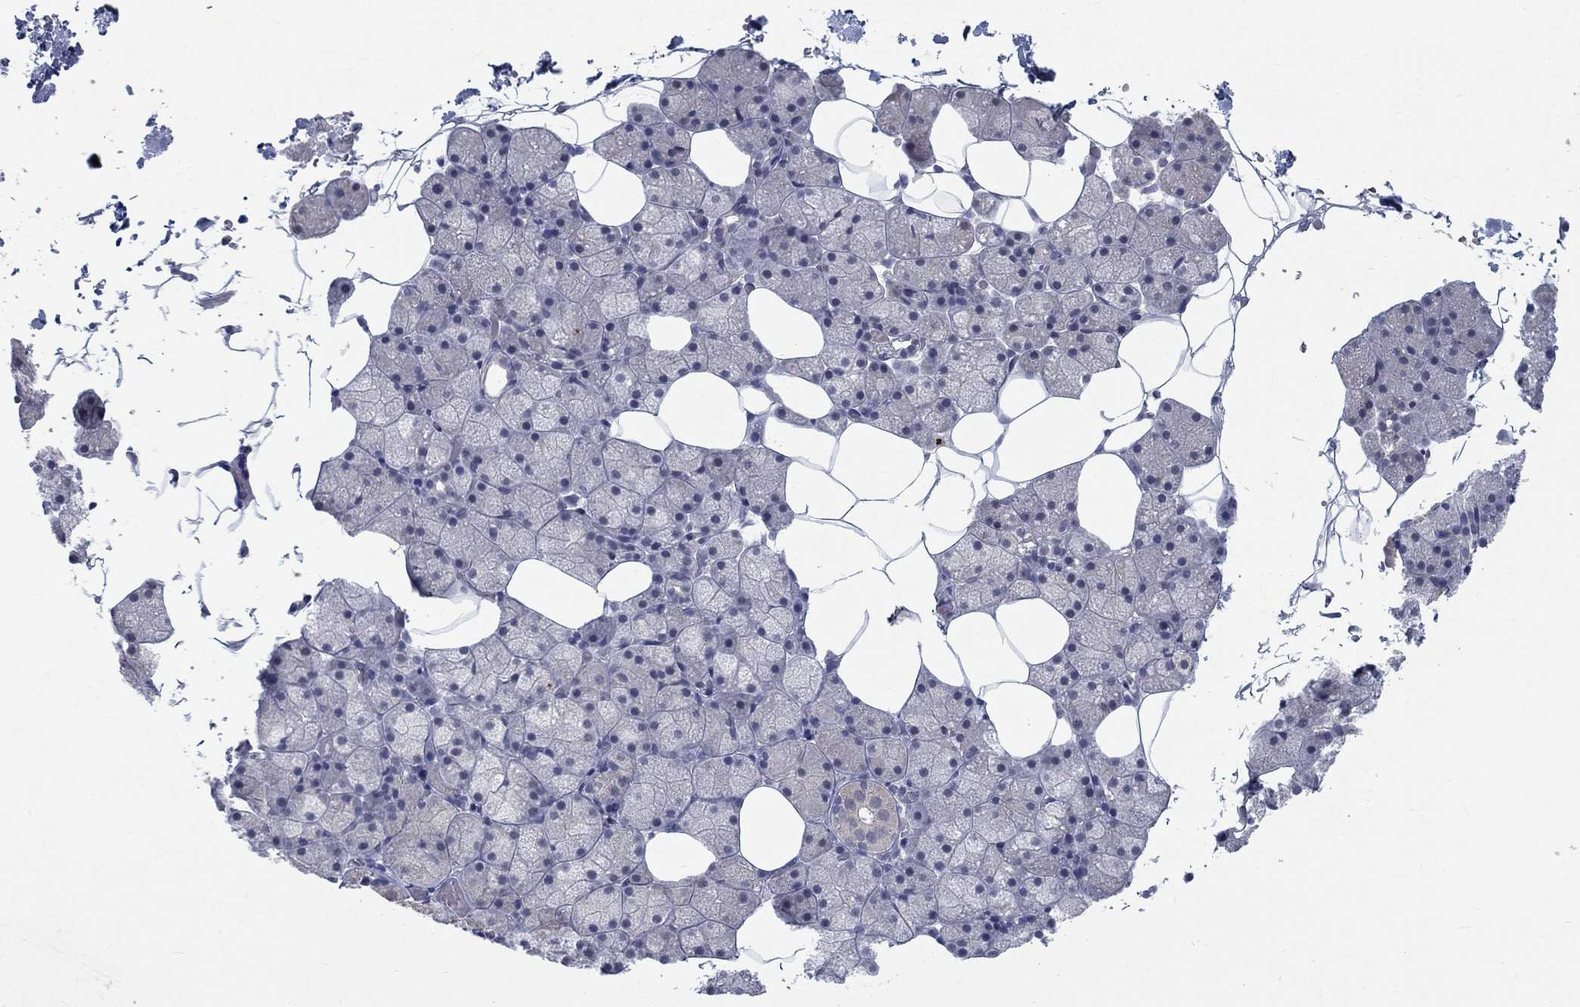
{"staining": {"intensity": "negative", "quantity": "none", "location": "none"}, "tissue": "salivary gland", "cell_type": "Glandular cells", "image_type": "normal", "snomed": [{"axis": "morphology", "description": "Normal tissue, NOS"}, {"axis": "topography", "description": "Salivary gland"}], "caption": "Immunohistochemistry (IHC) histopathology image of unremarkable human salivary gland stained for a protein (brown), which shows no positivity in glandular cells.", "gene": "MTSS2", "patient": {"sex": "male", "age": 38}}